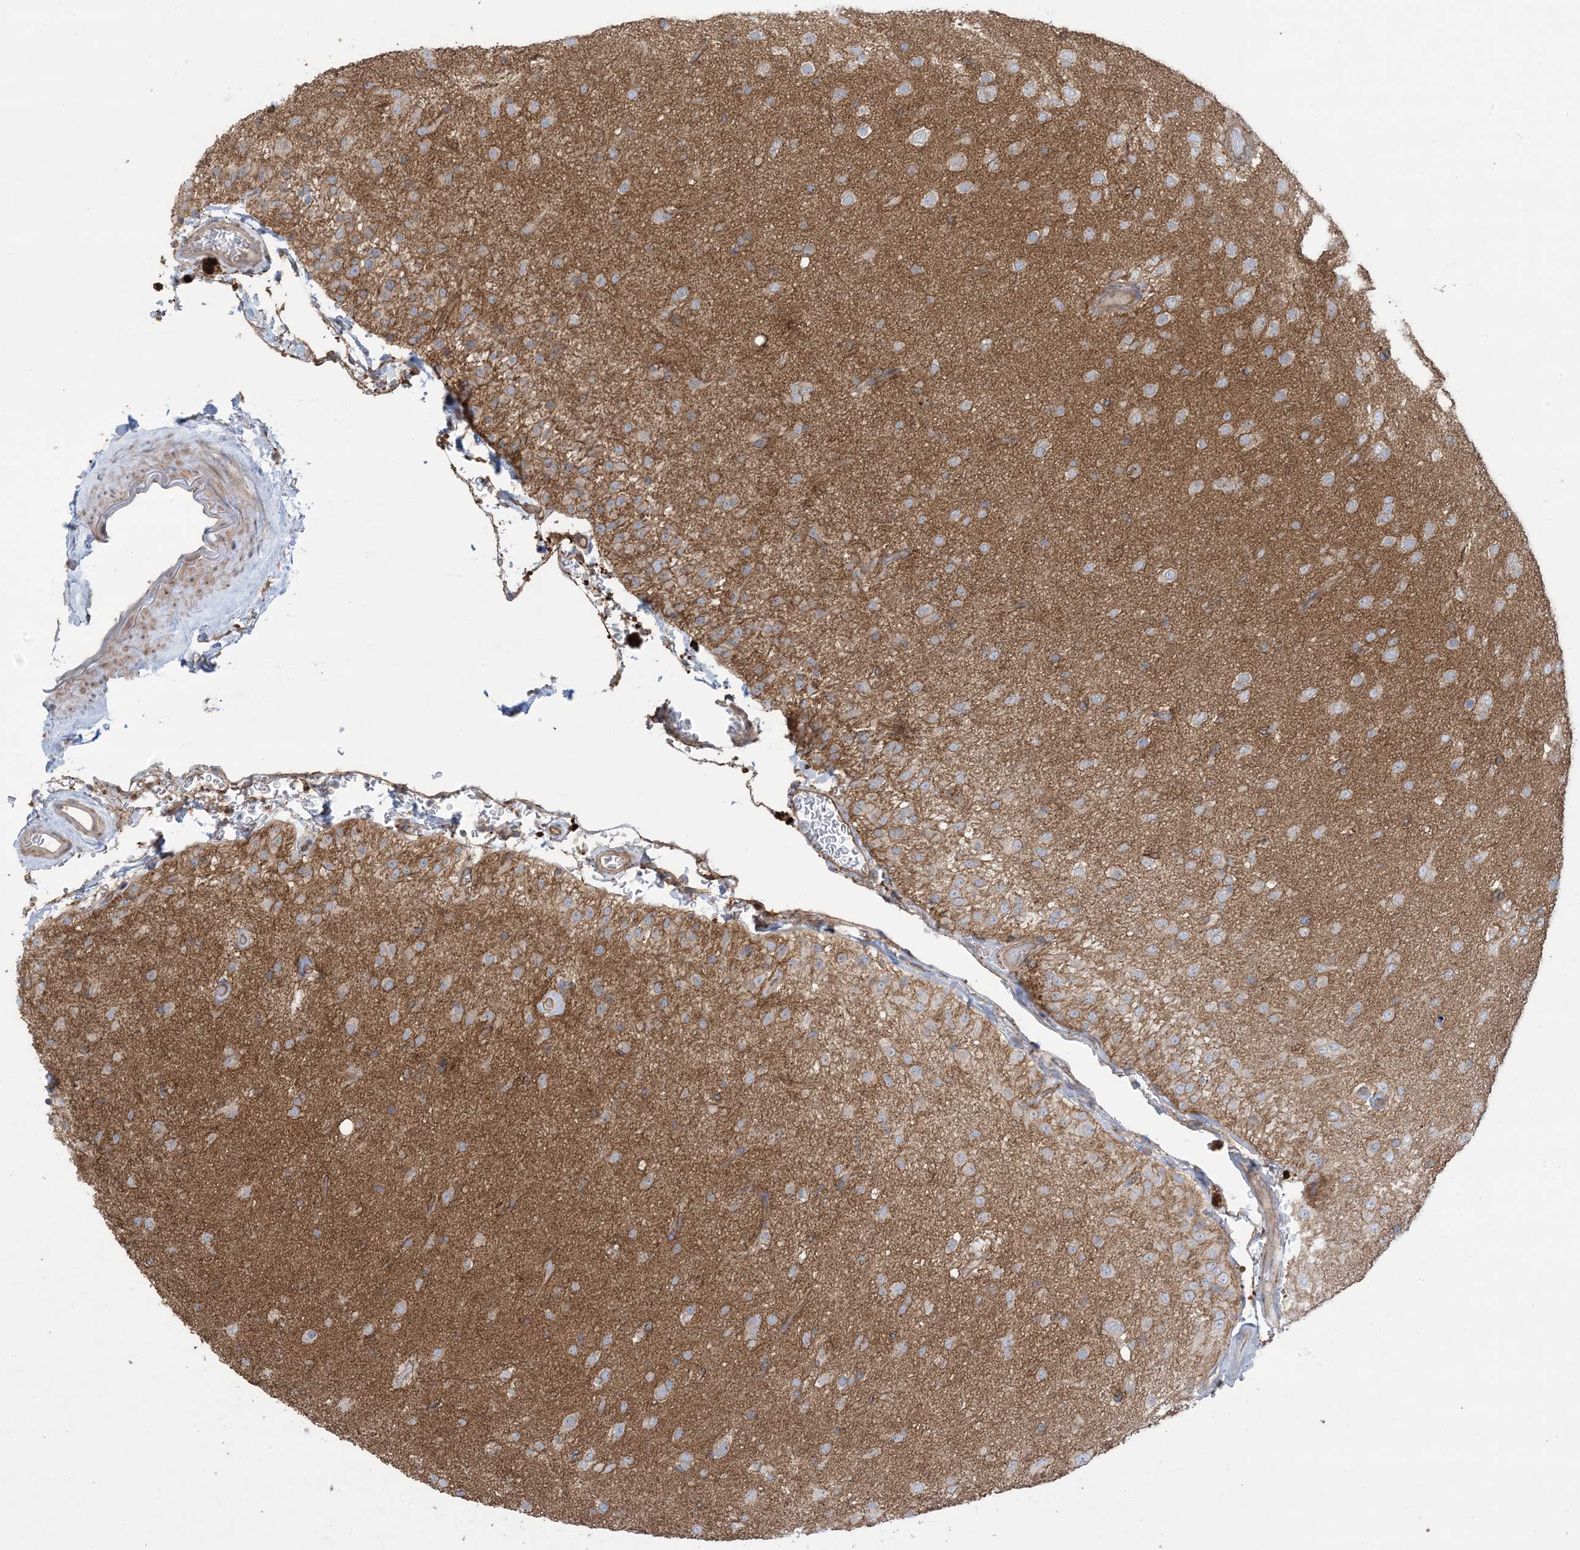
{"staining": {"intensity": "weak", "quantity": "25%-75%", "location": "cytoplasmic/membranous"}, "tissue": "glioma", "cell_type": "Tumor cells", "image_type": "cancer", "snomed": [{"axis": "morphology", "description": "Glioma, malignant, Low grade"}, {"axis": "topography", "description": "Brain"}], "caption": "Immunohistochemical staining of malignant low-grade glioma demonstrates low levels of weak cytoplasmic/membranous protein positivity in approximately 25%-75% of tumor cells. Using DAB (brown) and hematoxylin (blue) stains, captured at high magnification using brightfield microscopy.", "gene": "CCNY", "patient": {"sex": "male", "age": 65}}